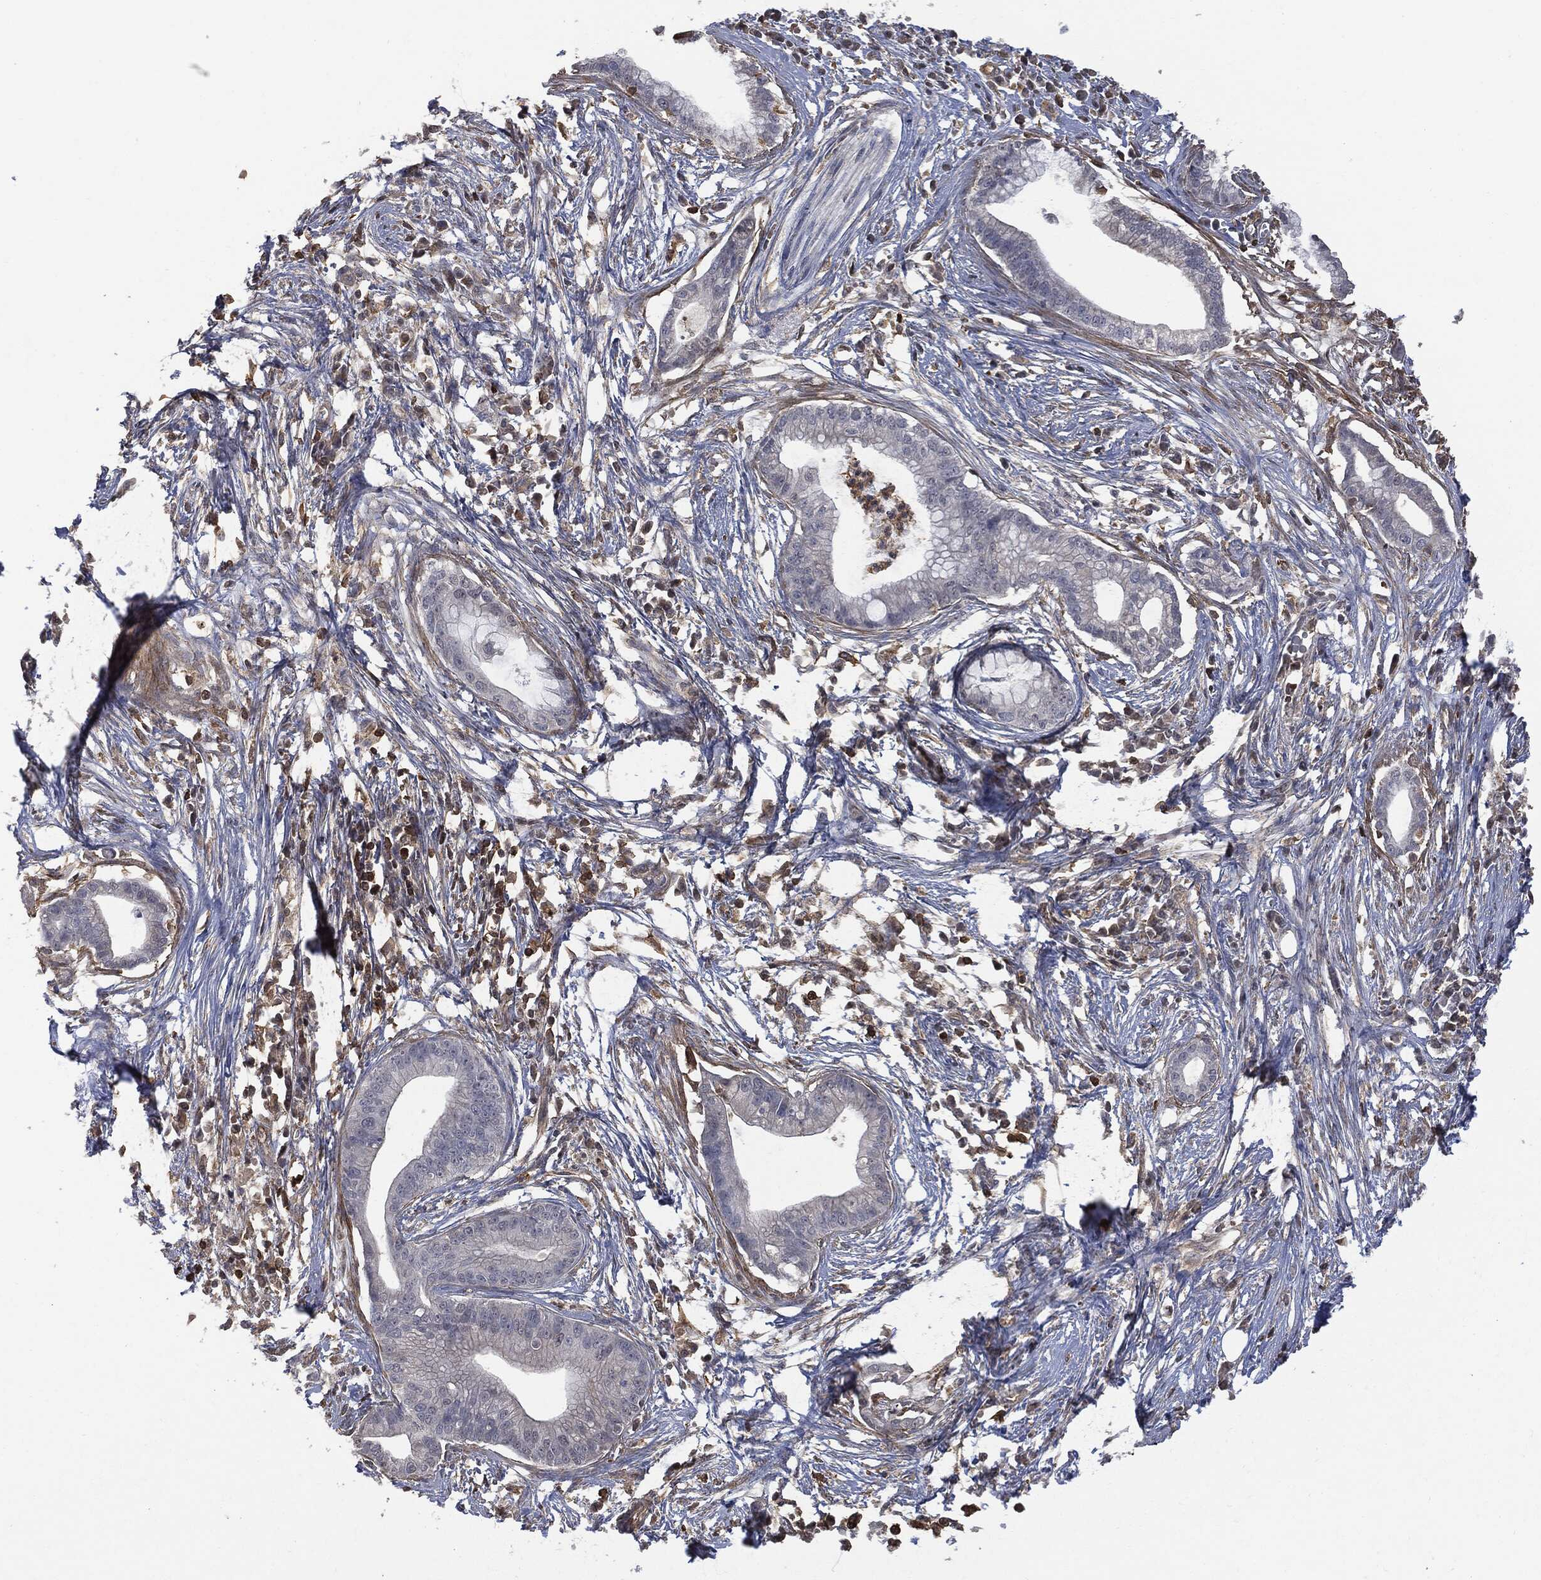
{"staining": {"intensity": "negative", "quantity": "none", "location": "none"}, "tissue": "pancreatic cancer", "cell_type": "Tumor cells", "image_type": "cancer", "snomed": [{"axis": "morphology", "description": "Normal tissue, NOS"}, {"axis": "morphology", "description": "Adenocarcinoma, NOS"}, {"axis": "topography", "description": "Pancreas"}], "caption": "This is a micrograph of immunohistochemistry (IHC) staining of pancreatic cancer, which shows no positivity in tumor cells.", "gene": "PSMB10", "patient": {"sex": "female", "age": 58}}